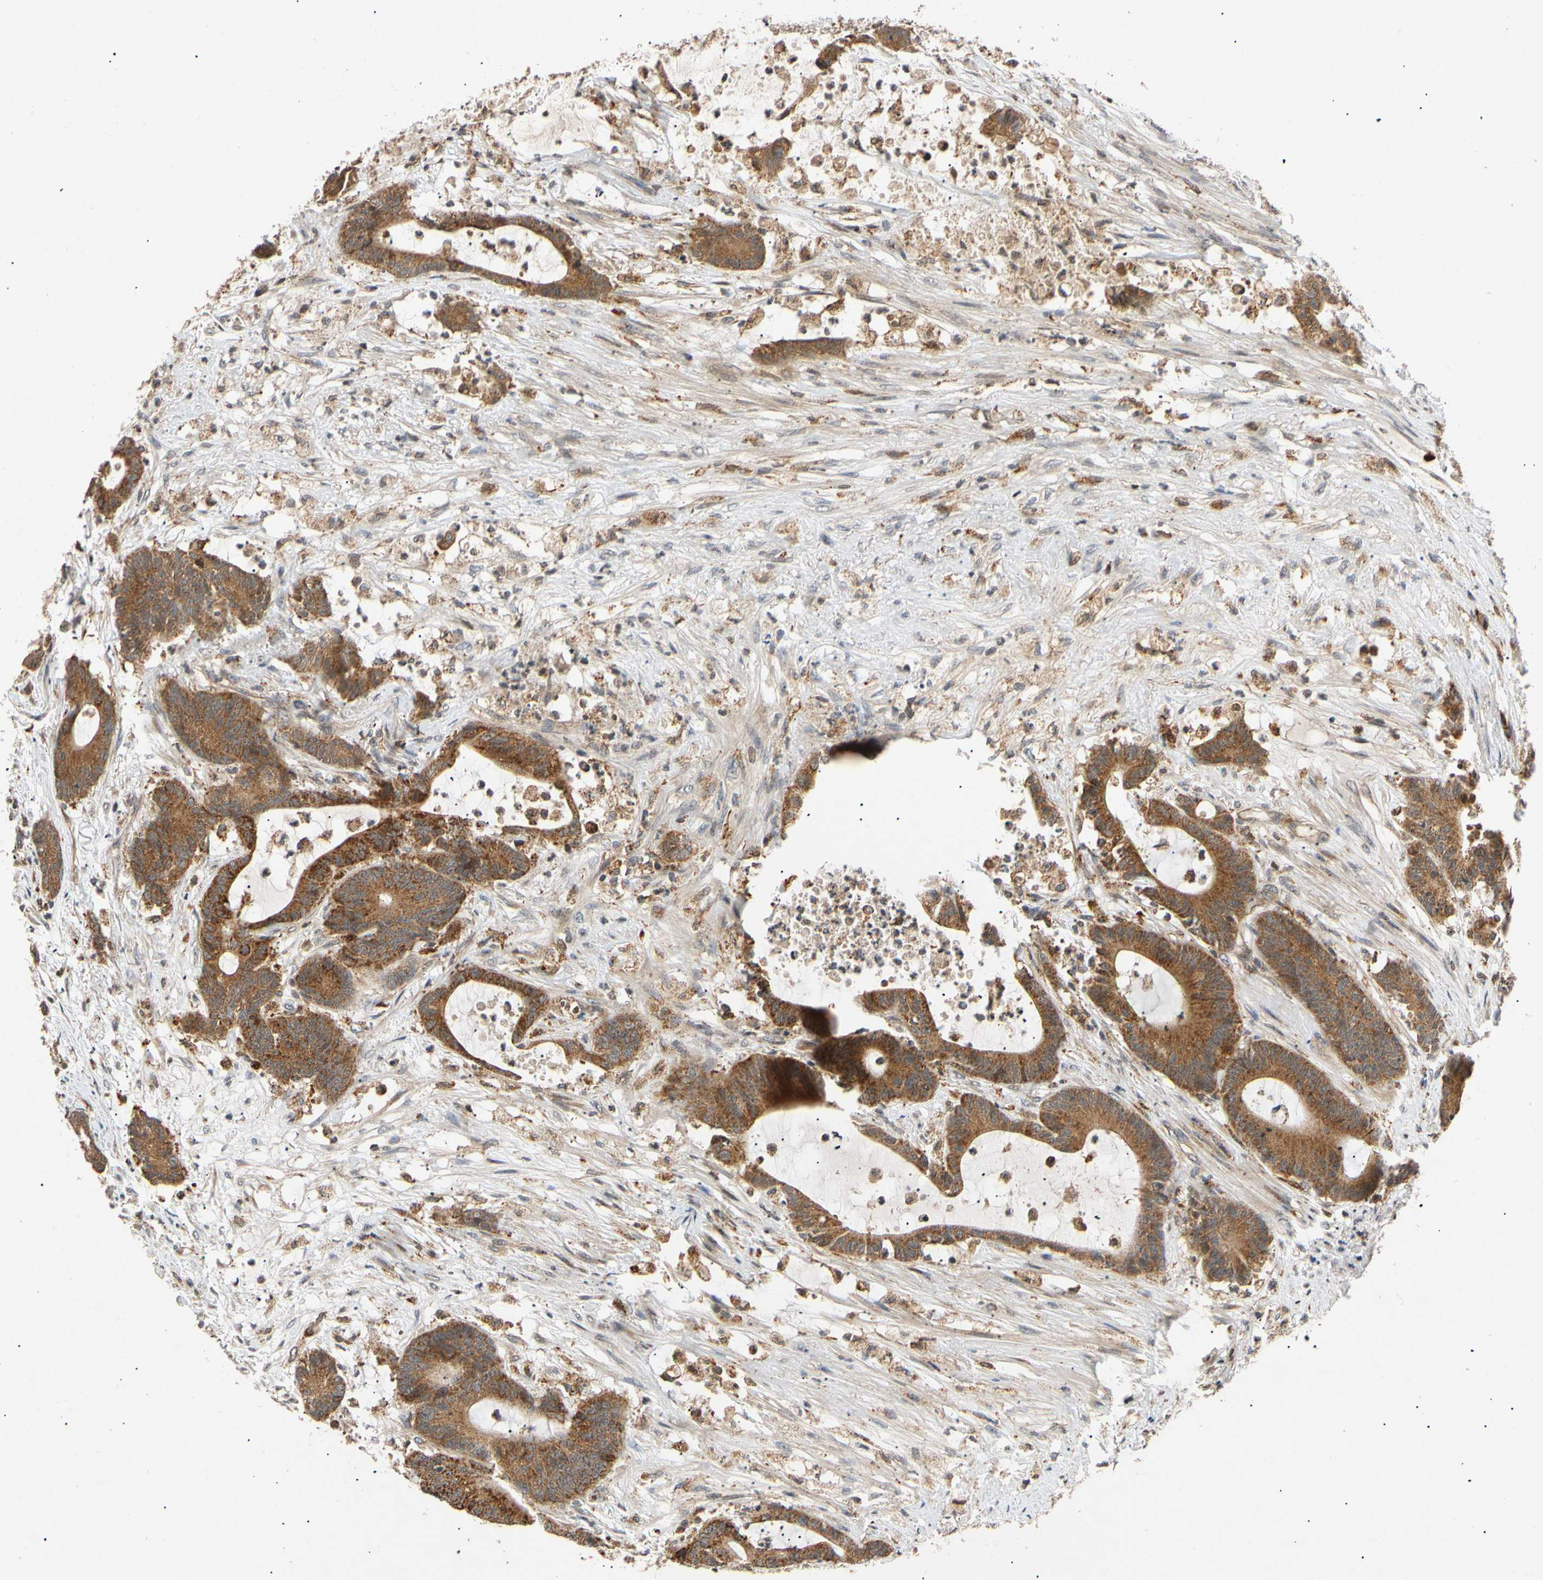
{"staining": {"intensity": "strong", "quantity": ">75%", "location": "cytoplasmic/membranous"}, "tissue": "colorectal cancer", "cell_type": "Tumor cells", "image_type": "cancer", "snomed": [{"axis": "morphology", "description": "Adenocarcinoma, NOS"}, {"axis": "topography", "description": "Colon"}], "caption": "Brown immunohistochemical staining in colorectal adenocarcinoma demonstrates strong cytoplasmic/membranous expression in approximately >75% of tumor cells.", "gene": "MRPS22", "patient": {"sex": "female", "age": 84}}